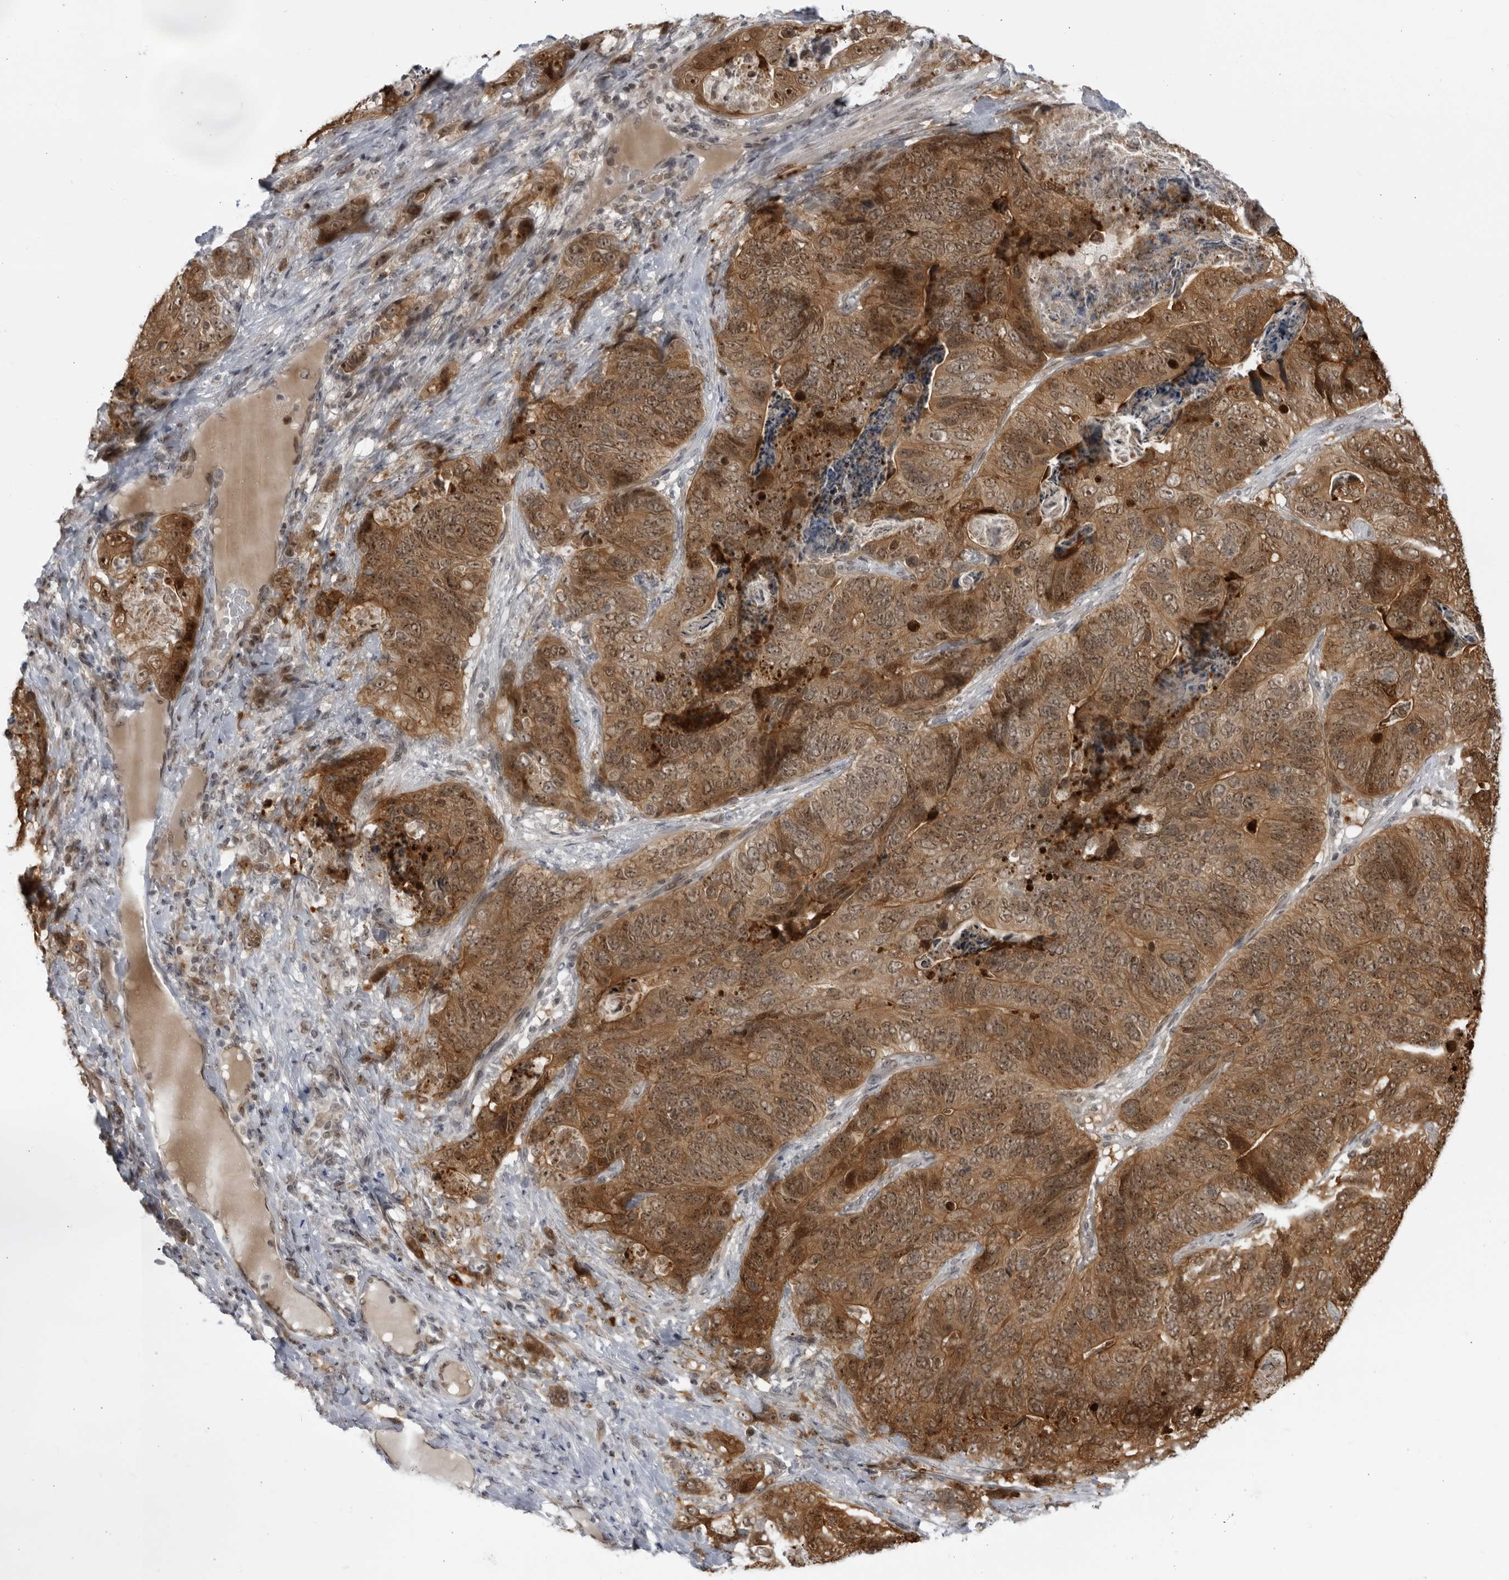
{"staining": {"intensity": "moderate", "quantity": ">75%", "location": "cytoplasmic/membranous,nuclear"}, "tissue": "stomach cancer", "cell_type": "Tumor cells", "image_type": "cancer", "snomed": [{"axis": "morphology", "description": "Normal tissue, NOS"}, {"axis": "morphology", "description": "Adenocarcinoma, NOS"}, {"axis": "topography", "description": "Stomach"}], "caption": "Protein expression analysis of stomach adenocarcinoma exhibits moderate cytoplasmic/membranous and nuclear staining in about >75% of tumor cells.", "gene": "ITGB3BP", "patient": {"sex": "female", "age": 89}}